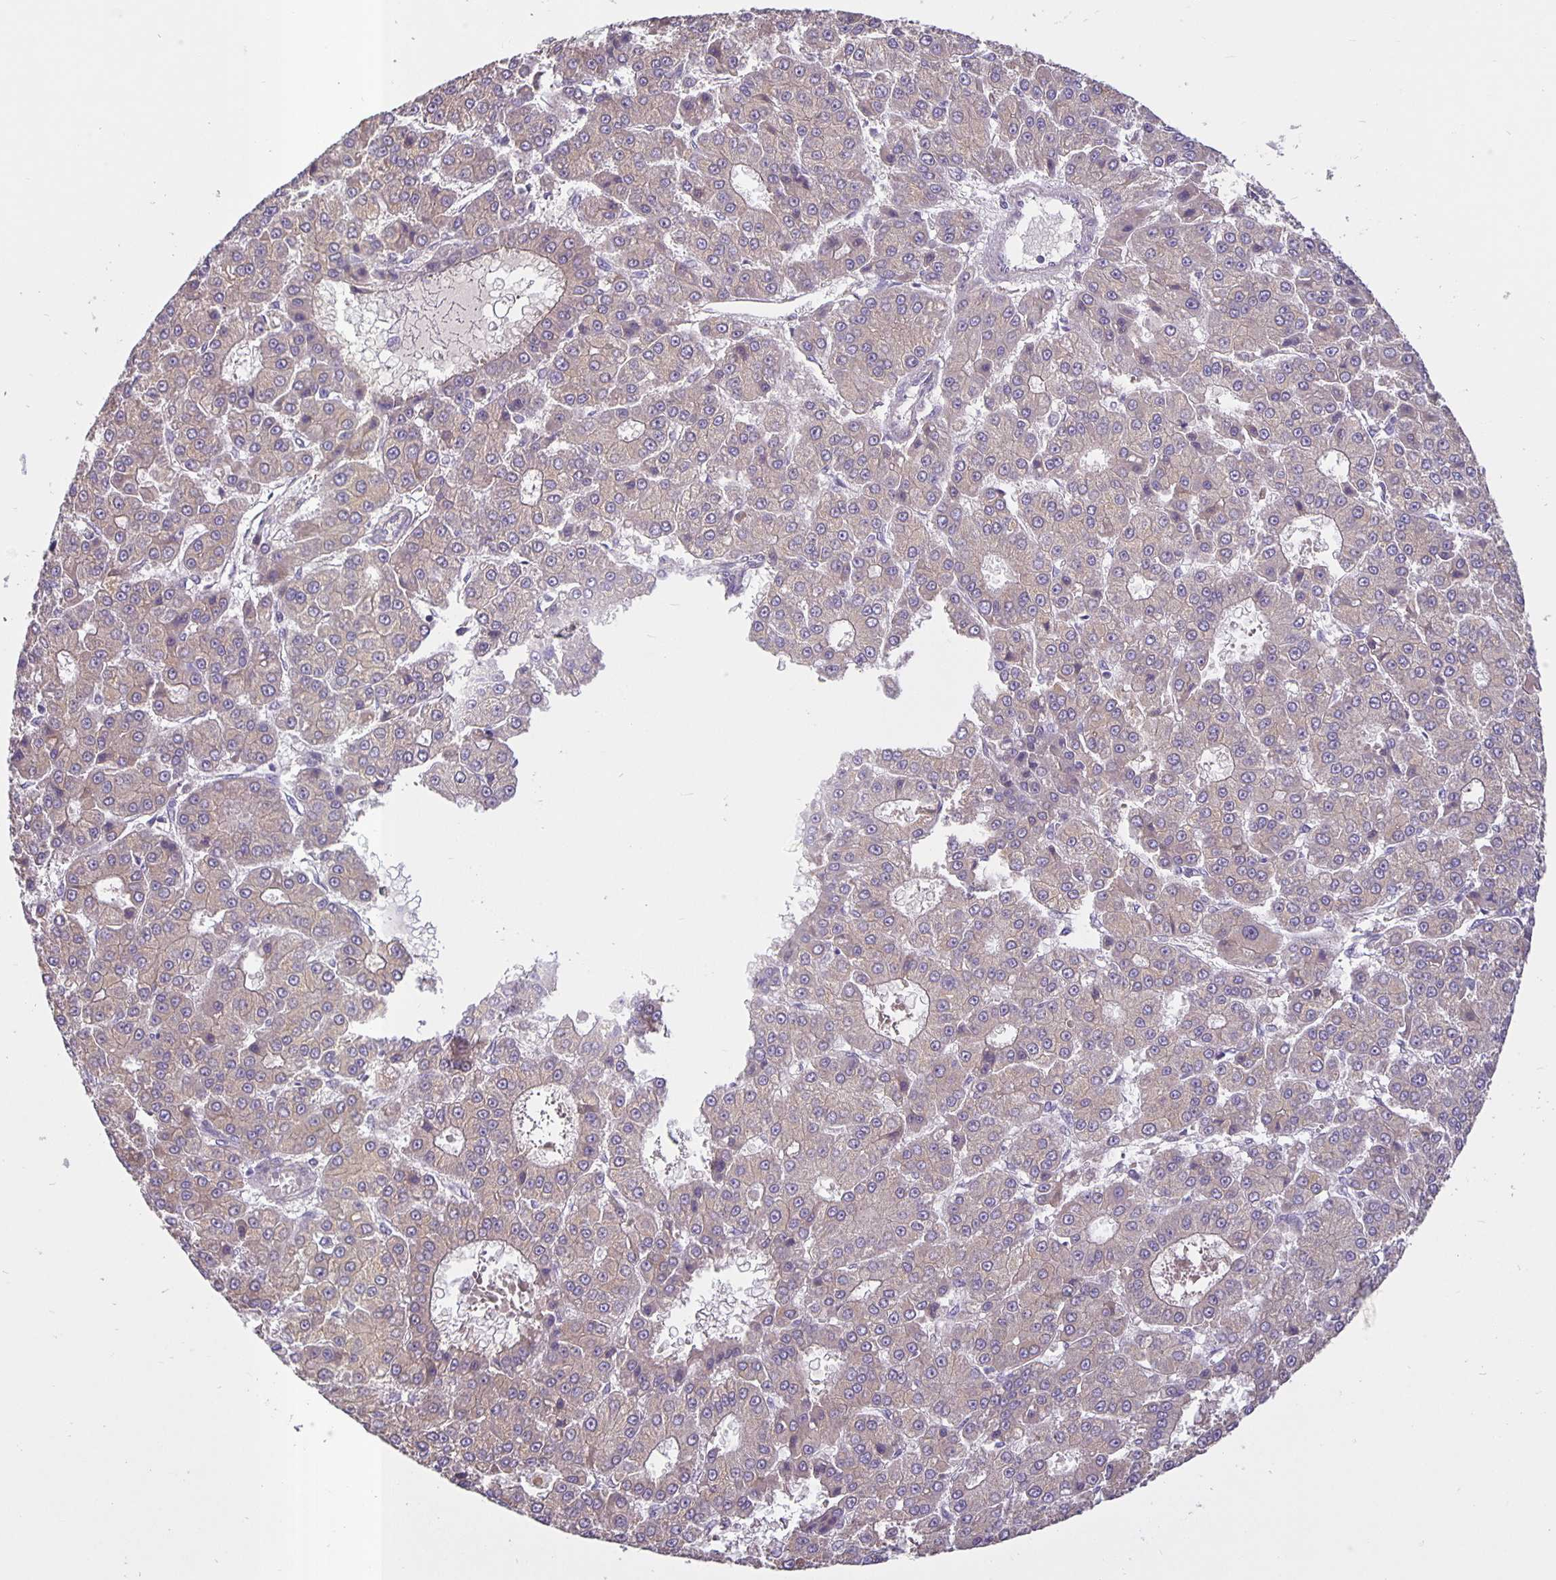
{"staining": {"intensity": "negative", "quantity": "none", "location": "none"}, "tissue": "liver cancer", "cell_type": "Tumor cells", "image_type": "cancer", "snomed": [{"axis": "morphology", "description": "Carcinoma, Hepatocellular, NOS"}, {"axis": "topography", "description": "Liver"}], "caption": "Histopathology image shows no protein staining in tumor cells of hepatocellular carcinoma (liver) tissue.", "gene": "ARVCF", "patient": {"sex": "male", "age": 70}}